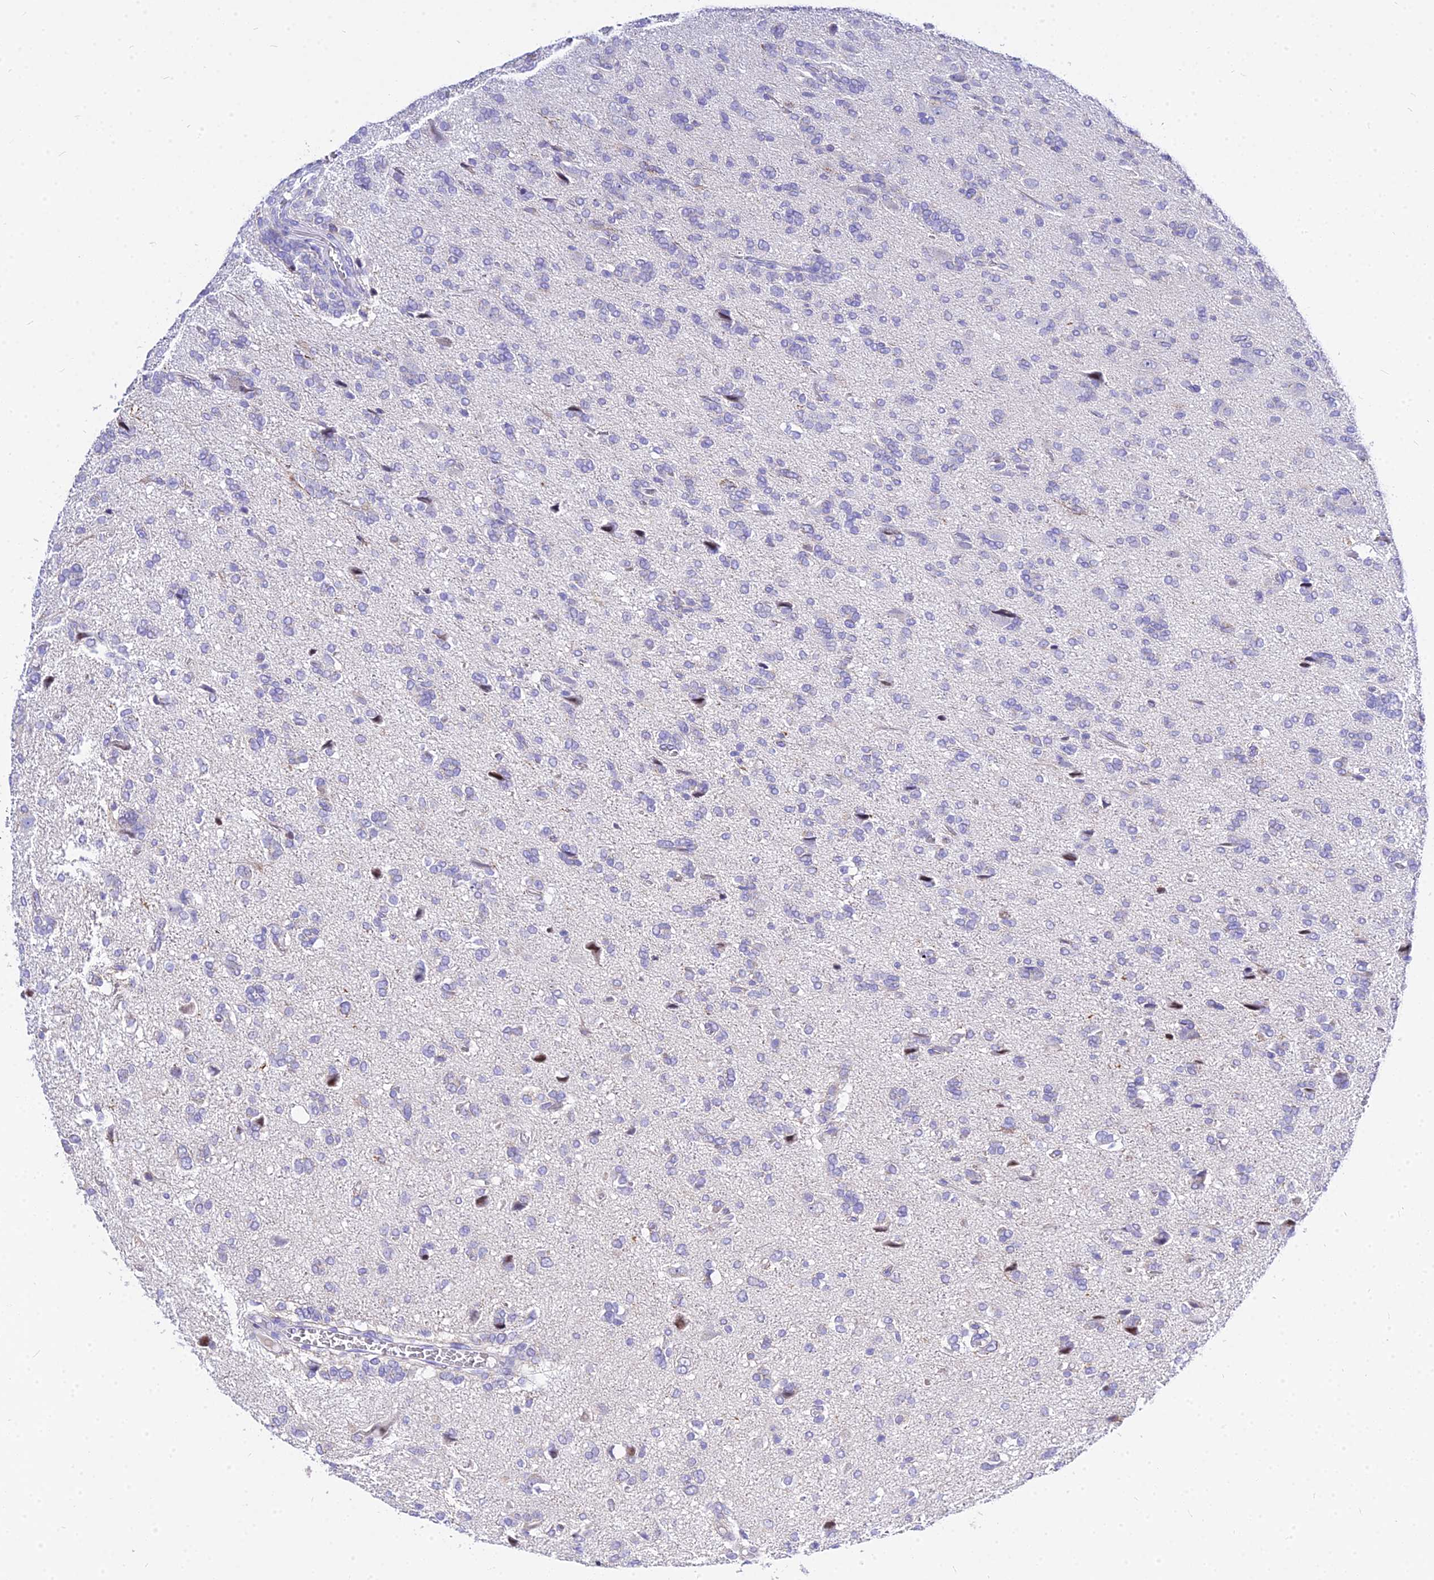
{"staining": {"intensity": "negative", "quantity": "none", "location": "none"}, "tissue": "glioma", "cell_type": "Tumor cells", "image_type": "cancer", "snomed": [{"axis": "morphology", "description": "Glioma, malignant, High grade"}, {"axis": "topography", "description": "Brain"}], "caption": "Glioma was stained to show a protein in brown. There is no significant staining in tumor cells.", "gene": "CARD18", "patient": {"sex": "female", "age": 59}}